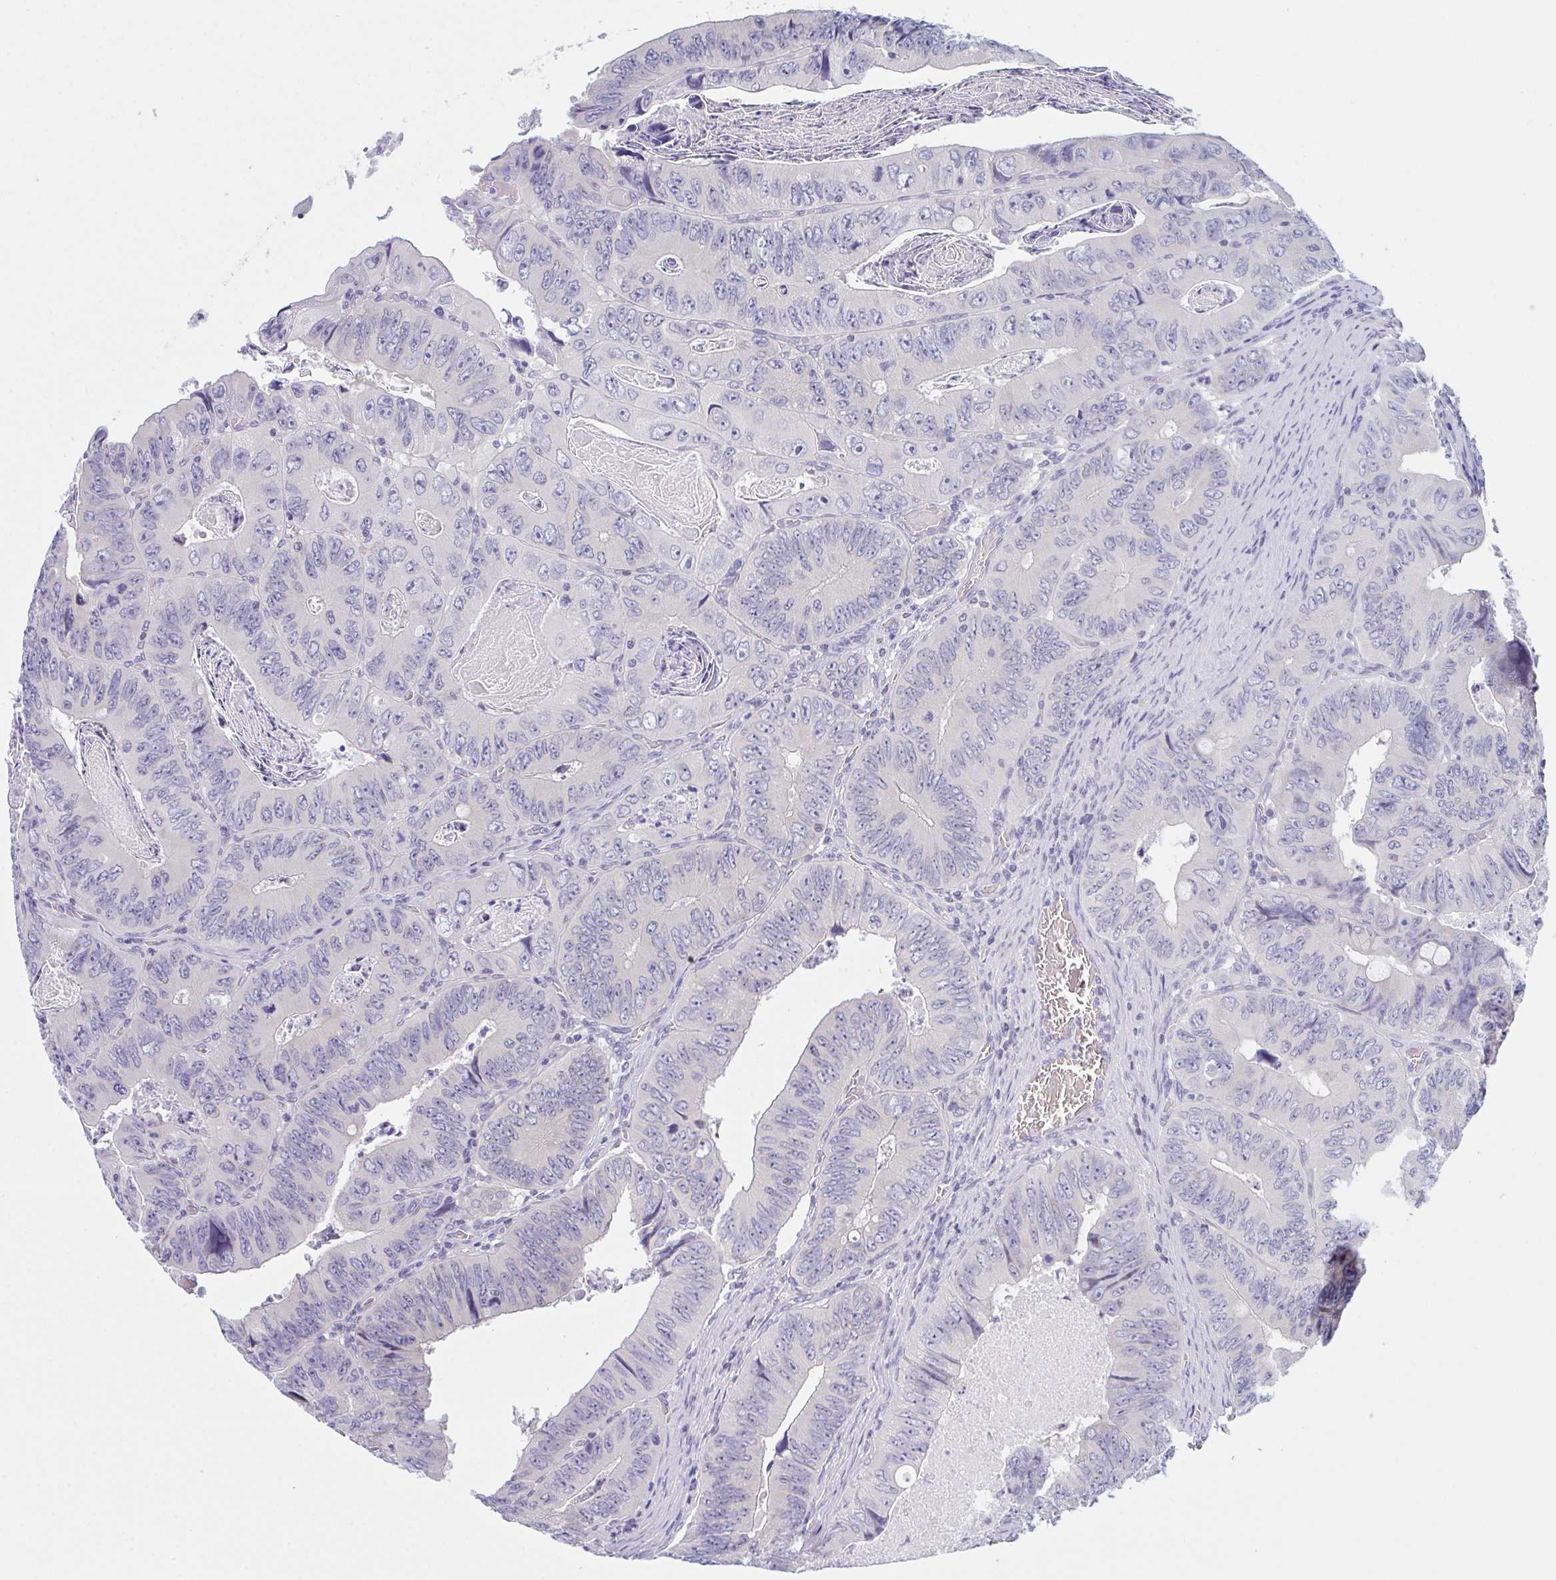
{"staining": {"intensity": "negative", "quantity": "none", "location": "none"}, "tissue": "colorectal cancer", "cell_type": "Tumor cells", "image_type": "cancer", "snomed": [{"axis": "morphology", "description": "Adenocarcinoma, NOS"}, {"axis": "topography", "description": "Colon"}], "caption": "Immunohistochemistry (IHC) micrograph of colorectal adenocarcinoma stained for a protein (brown), which reveals no expression in tumor cells.", "gene": "NAA30", "patient": {"sex": "female", "age": 84}}